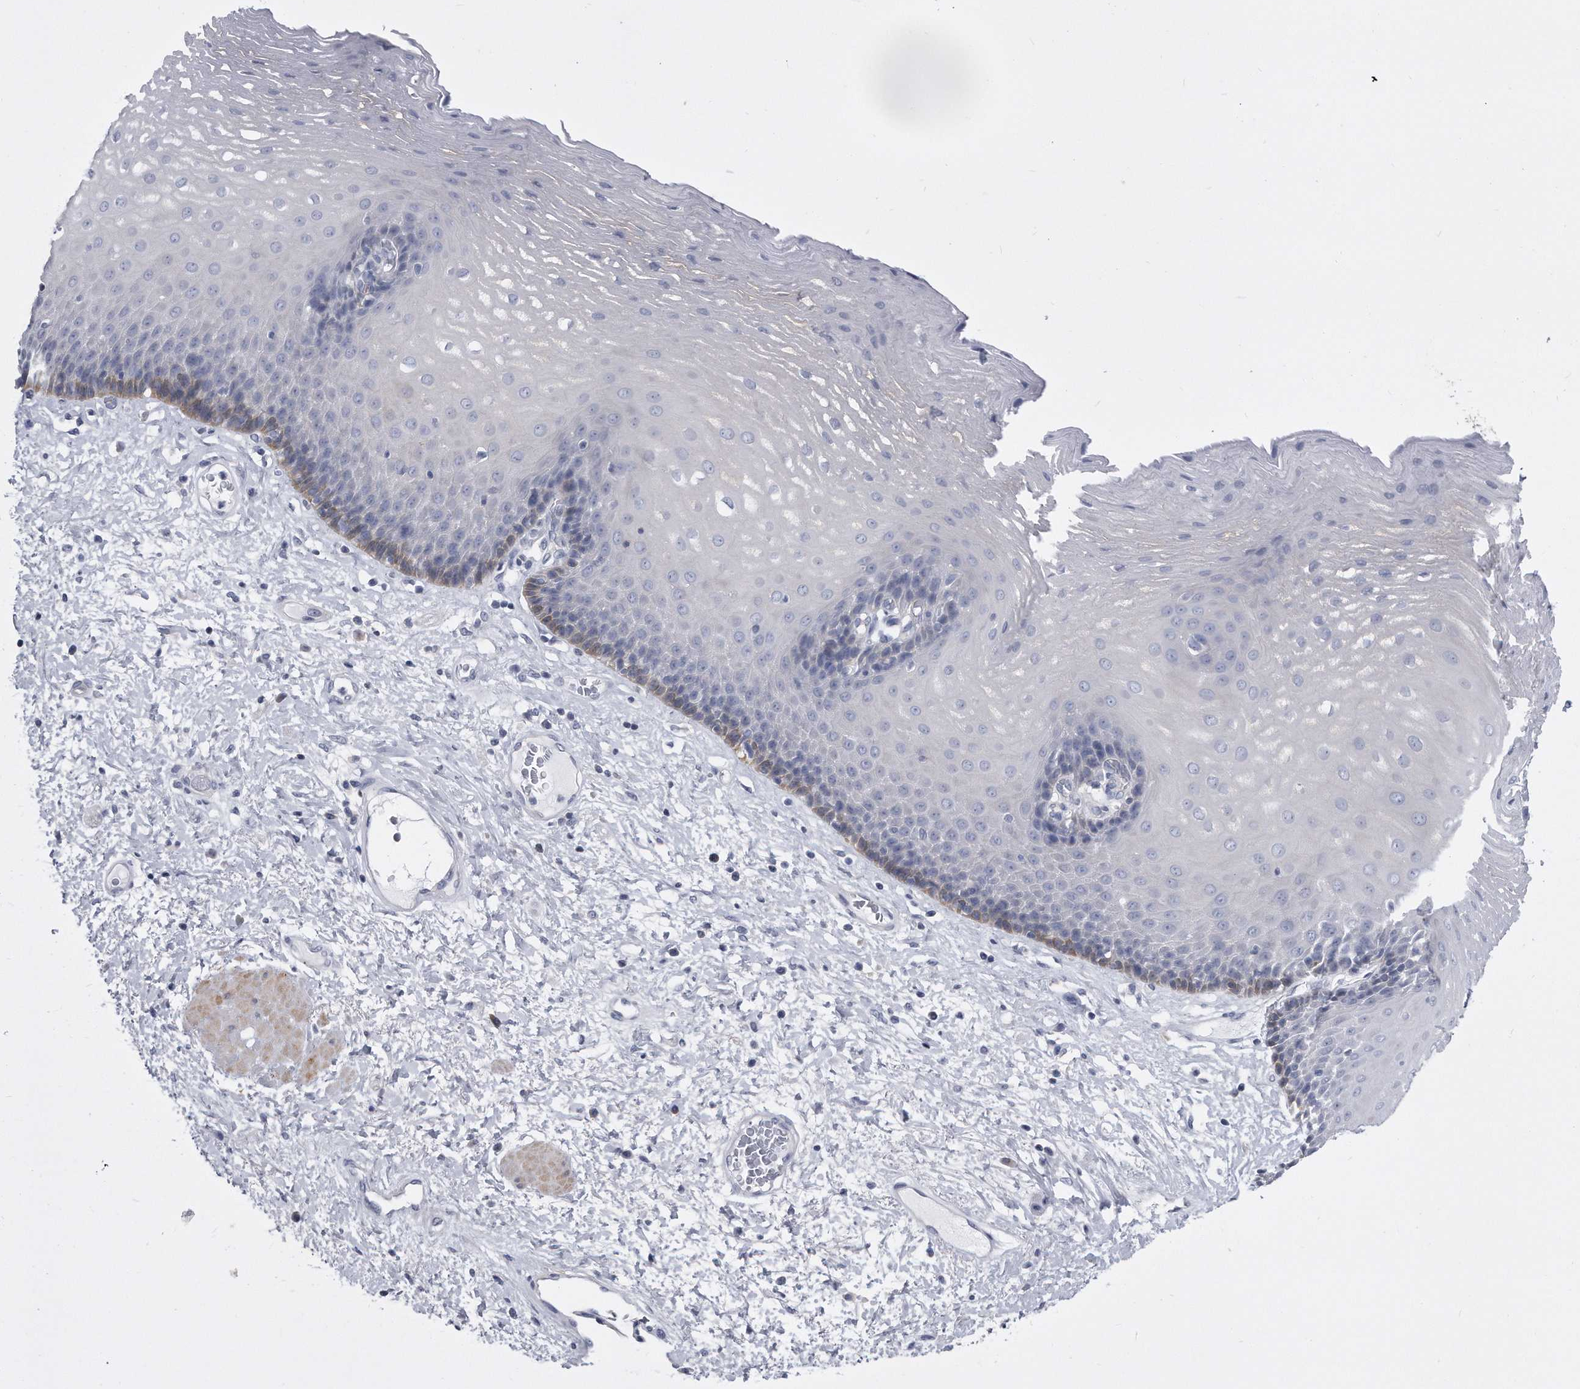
{"staining": {"intensity": "weak", "quantity": "<25%", "location": "cytoplasmic/membranous"}, "tissue": "esophagus", "cell_type": "Squamous epithelial cells", "image_type": "normal", "snomed": [{"axis": "morphology", "description": "Normal tissue, NOS"}, {"axis": "morphology", "description": "Adenocarcinoma, NOS"}, {"axis": "topography", "description": "Esophagus"}], "caption": "Immunohistochemistry (IHC) of unremarkable human esophagus reveals no staining in squamous epithelial cells.", "gene": "PYGB", "patient": {"sex": "male", "age": 62}}